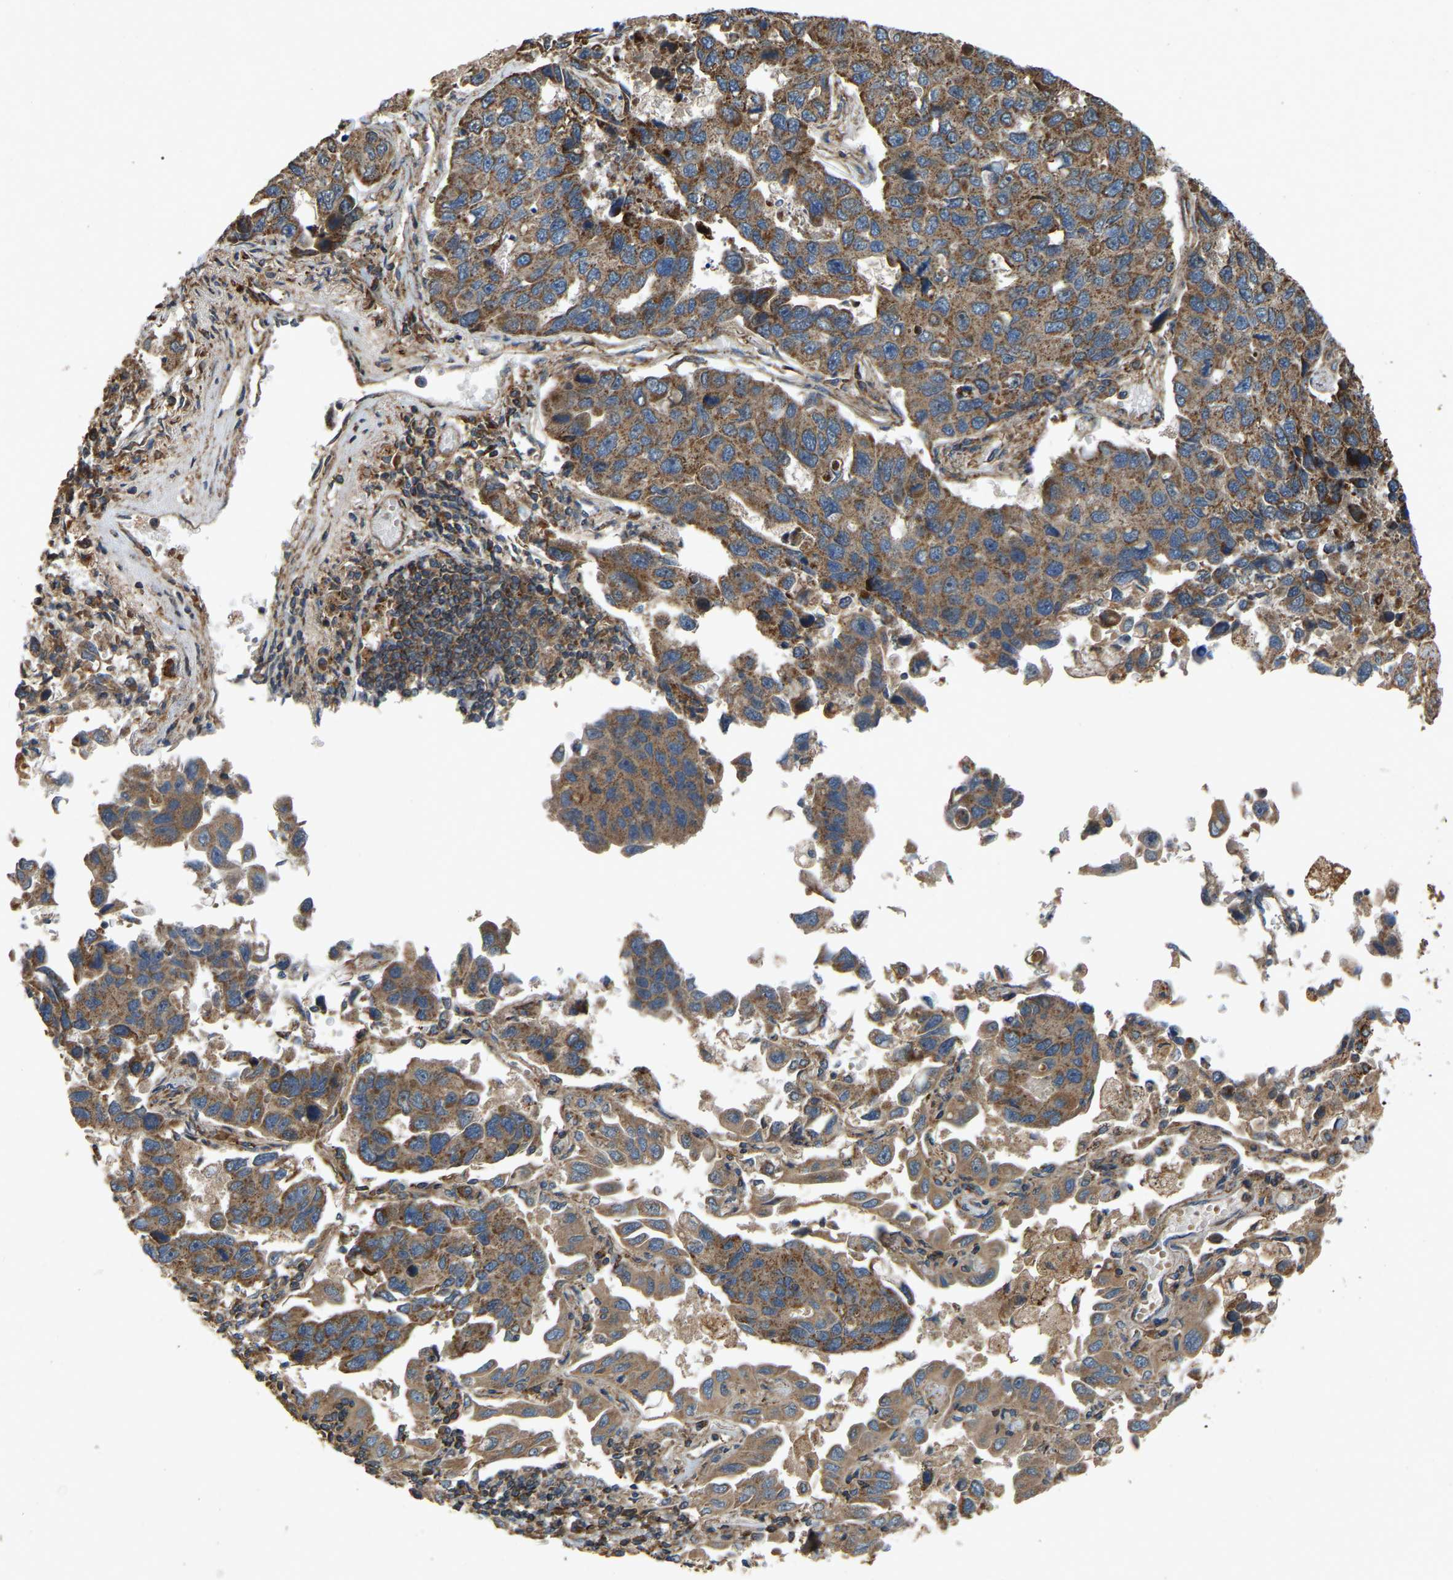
{"staining": {"intensity": "moderate", "quantity": ">75%", "location": "cytoplasmic/membranous"}, "tissue": "lung cancer", "cell_type": "Tumor cells", "image_type": "cancer", "snomed": [{"axis": "morphology", "description": "Adenocarcinoma, NOS"}, {"axis": "topography", "description": "Lung"}], "caption": "Lung adenocarcinoma tissue demonstrates moderate cytoplasmic/membranous expression in approximately >75% of tumor cells (IHC, brightfield microscopy, high magnification).", "gene": "SAMD9L", "patient": {"sex": "male", "age": 64}}